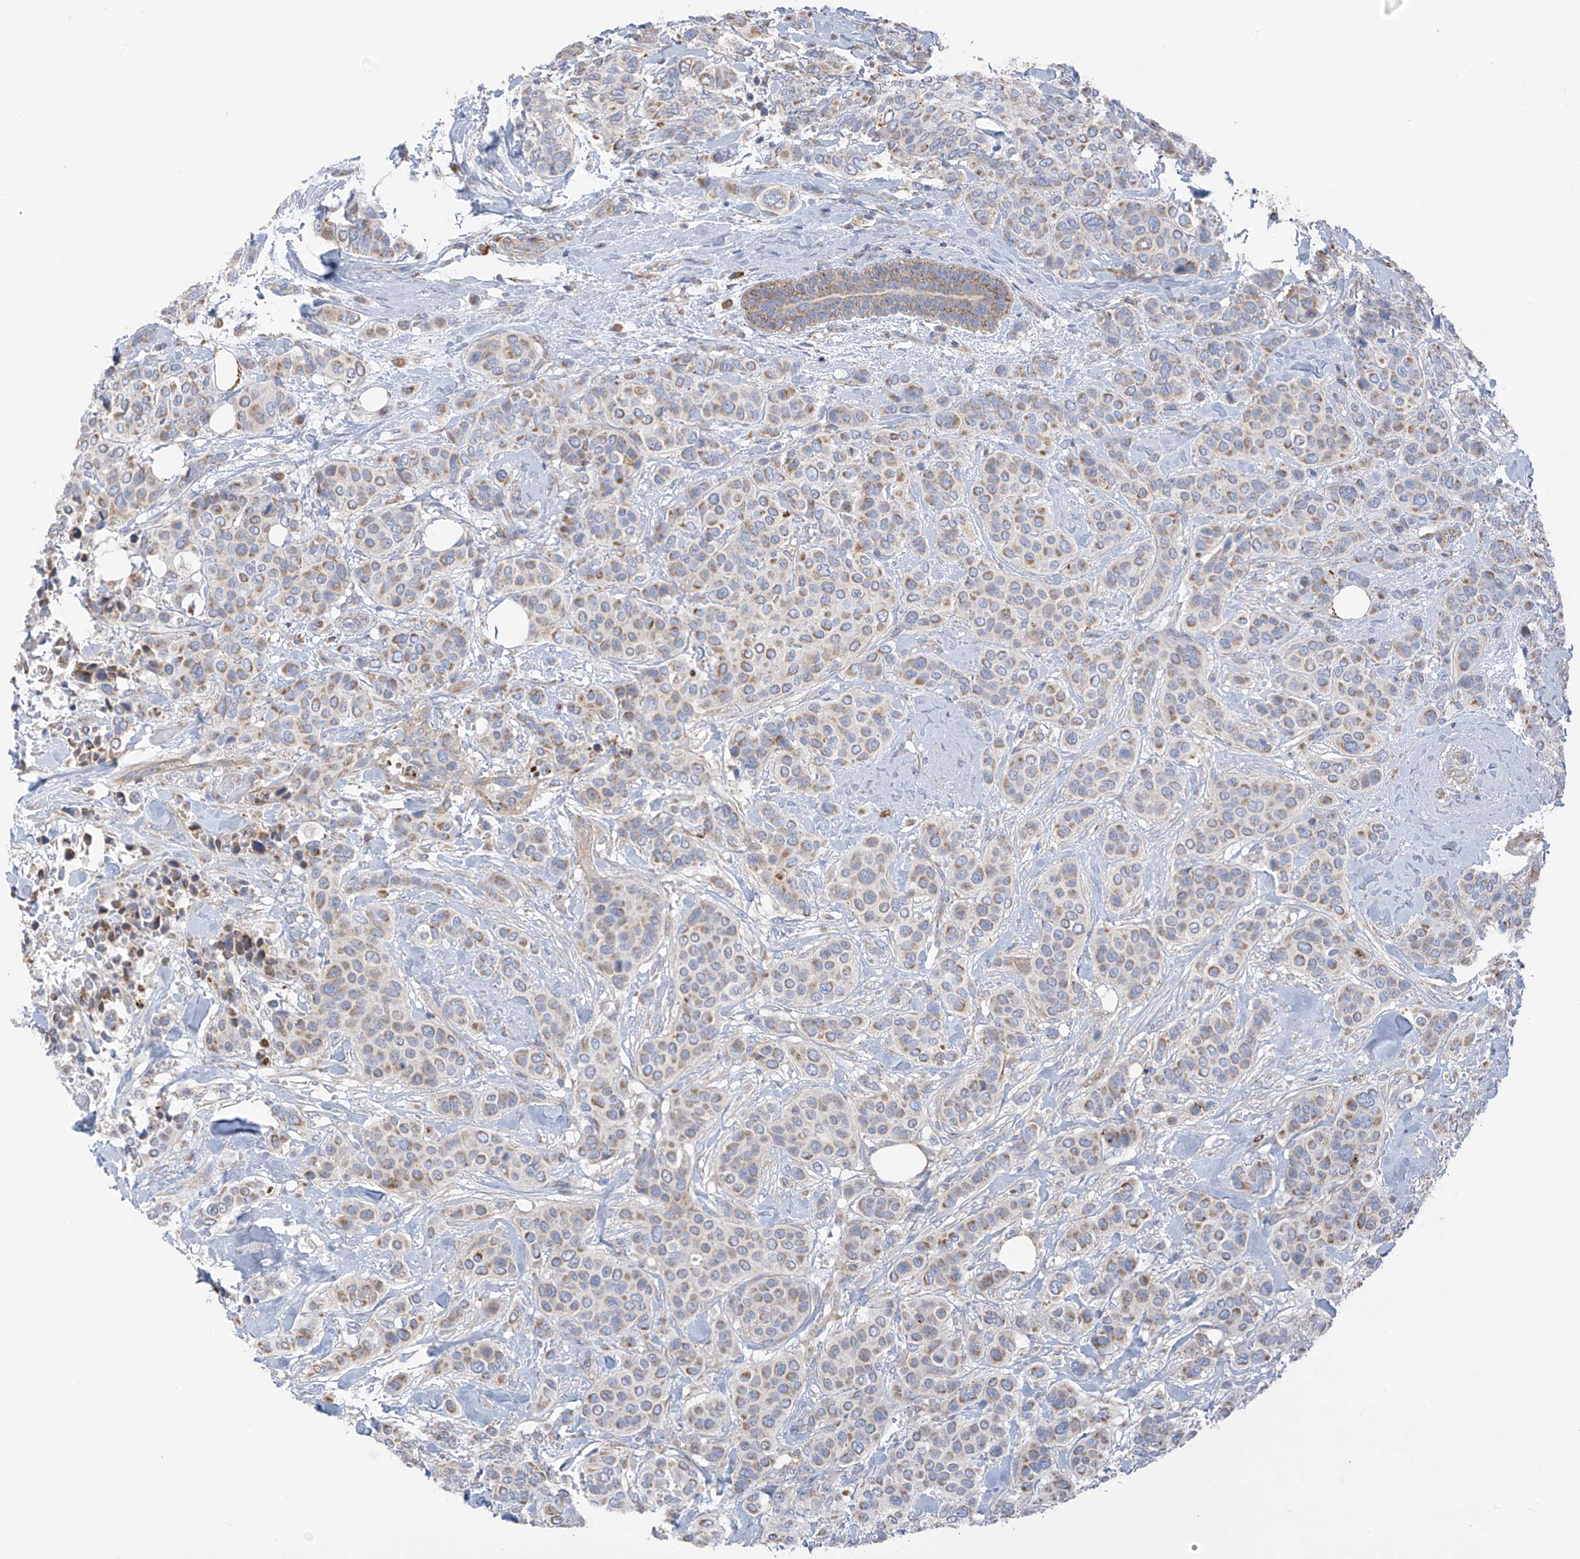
{"staining": {"intensity": "moderate", "quantity": "<25%", "location": "cytoplasmic/membranous"}, "tissue": "breast cancer", "cell_type": "Tumor cells", "image_type": "cancer", "snomed": [{"axis": "morphology", "description": "Lobular carcinoma"}, {"axis": "topography", "description": "Breast"}], "caption": "Breast lobular carcinoma stained with DAB IHC exhibits low levels of moderate cytoplasmic/membranous expression in about <25% of tumor cells. (Brightfield microscopy of DAB IHC at high magnification).", "gene": "ITM2B", "patient": {"sex": "female", "age": 51}}